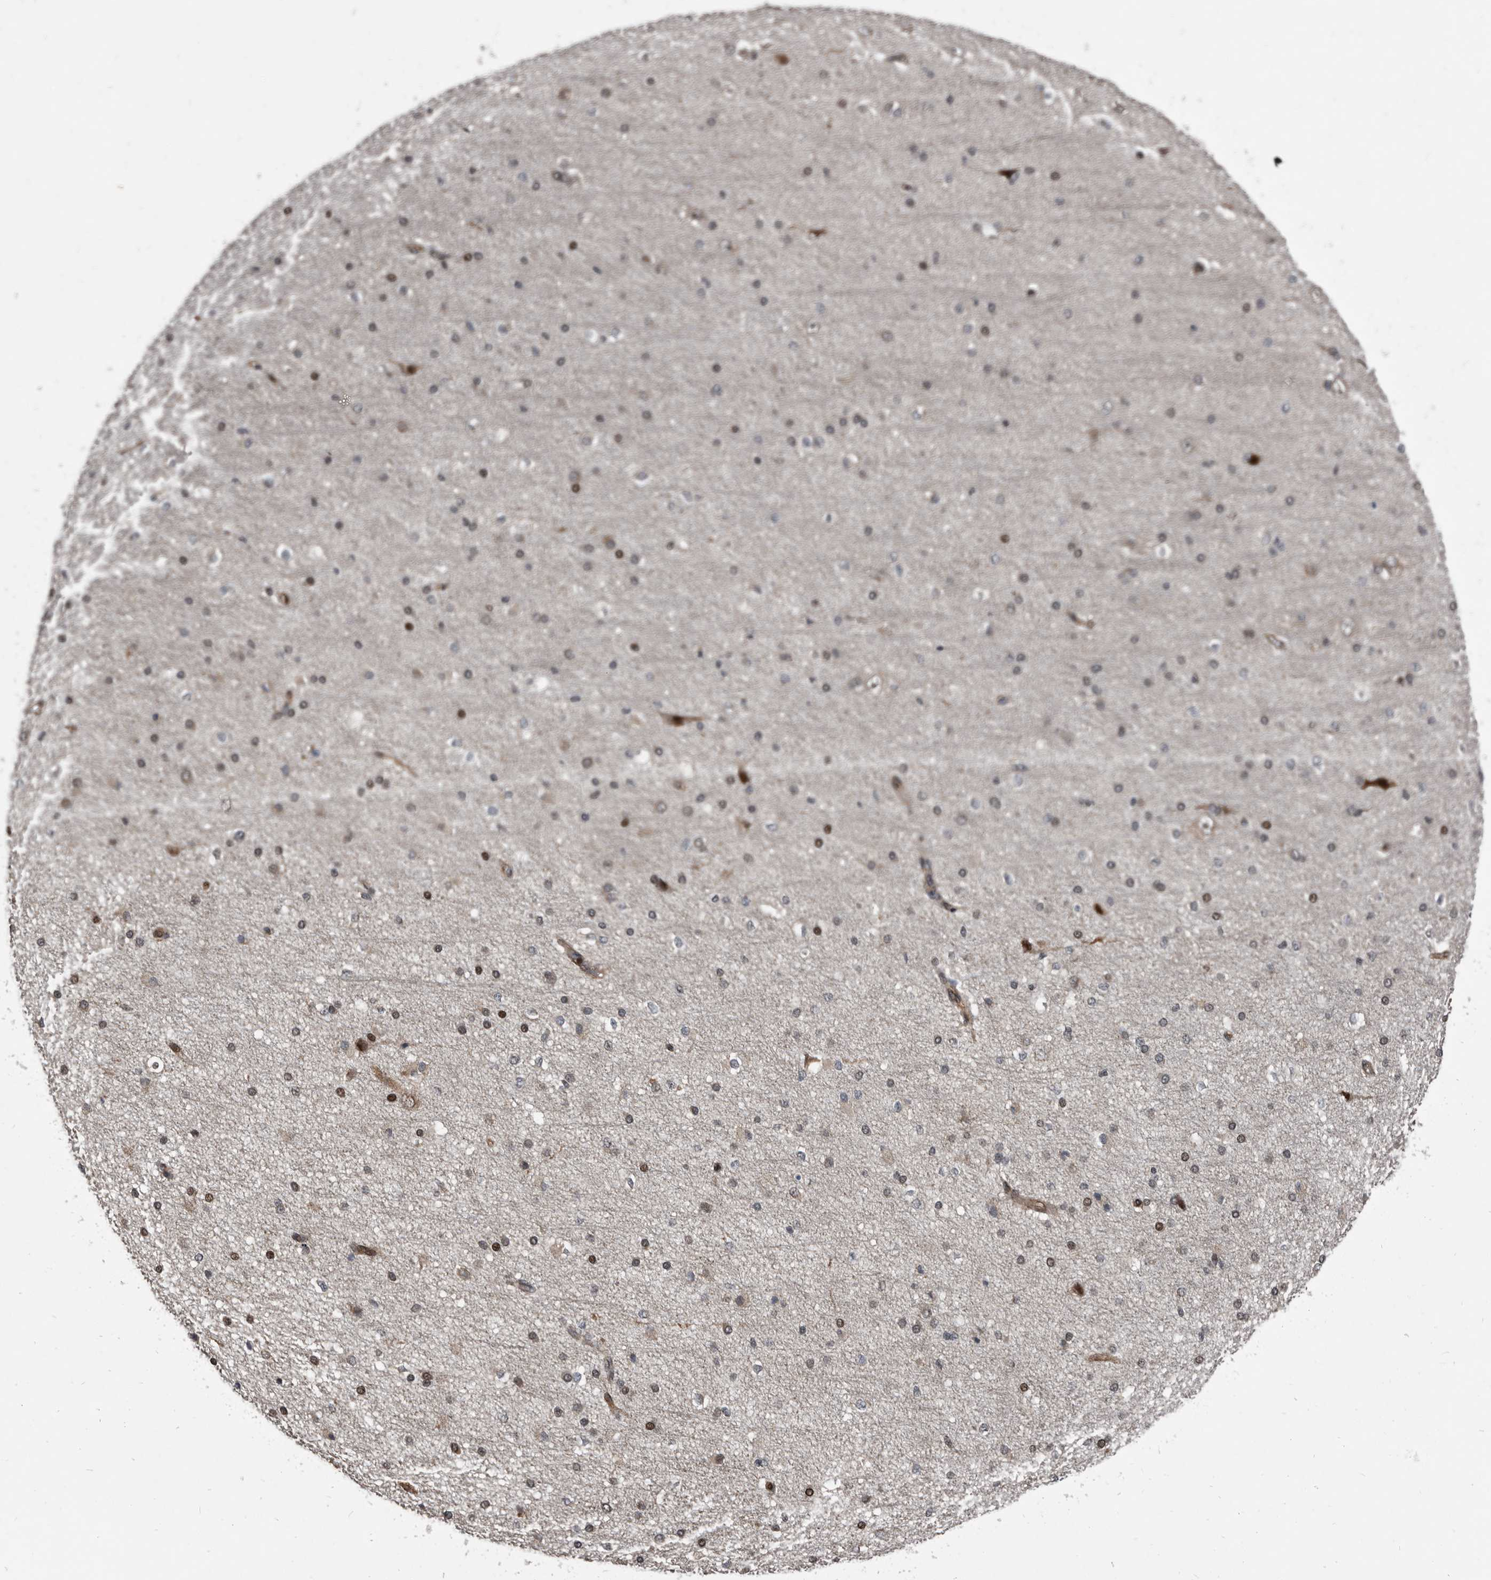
{"staining": {"intensity": "weak", "quantity": ">75%", "location": "nuclear"}, "tissue": "cerebral cortex", "cell_type": "Endothelial cells", "image_type": "normal", "snomed": [{"axis": "morphology", "description": "Normal tissue, NOS"}, {"axis": "morphology", "description": "Developmental malformation"}, {"axis": "topography", "description": "Cerebral cortex"}], "caption": "Endothelial cells display weak nuclear staining in about >75% of cells in normal cerebral cortex. (IHC, brightfield microscopy, high magnification).", "gene": "CHD1L", "patient": {"sex": "female", "age": 30}}